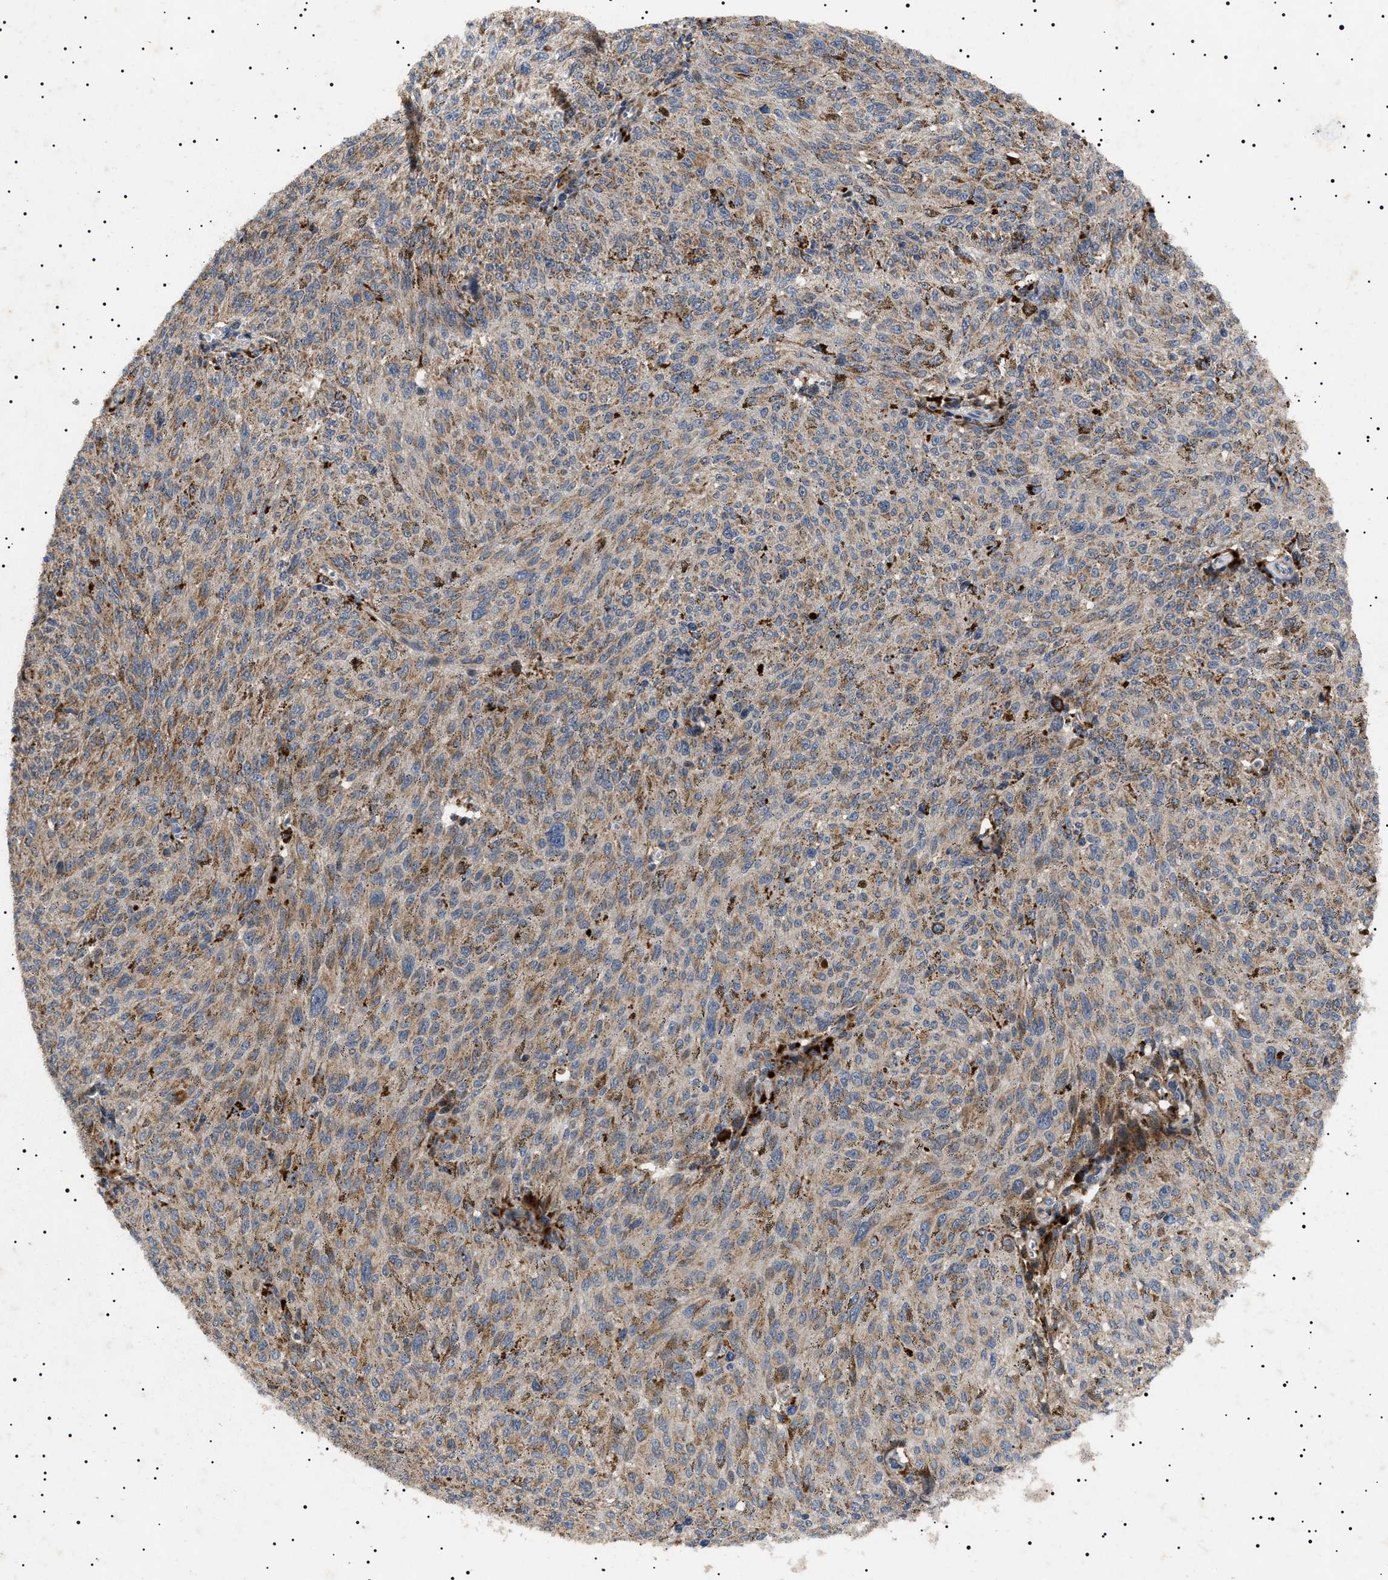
{"staining": {"intensity": "moderate", "quantity": ">75%", "location": "cytoplasmic/membranous"}, "tissue": "melanoma", "cell_type": "Tumor cells", "image_type": "cancer", "snomed": [{"axis": "morphology", "description": "Malignant melanoma, NOS"}, {"axis": "topography", "description": "Skin"}], "caption": "Human melanoma stained with a brown dye shows moderate cytoplasmic/membranous positive positivity in approximately >75% of tumor cells.", "gene": "RAB34", "patient": {"sex": "female", "age": 72}}